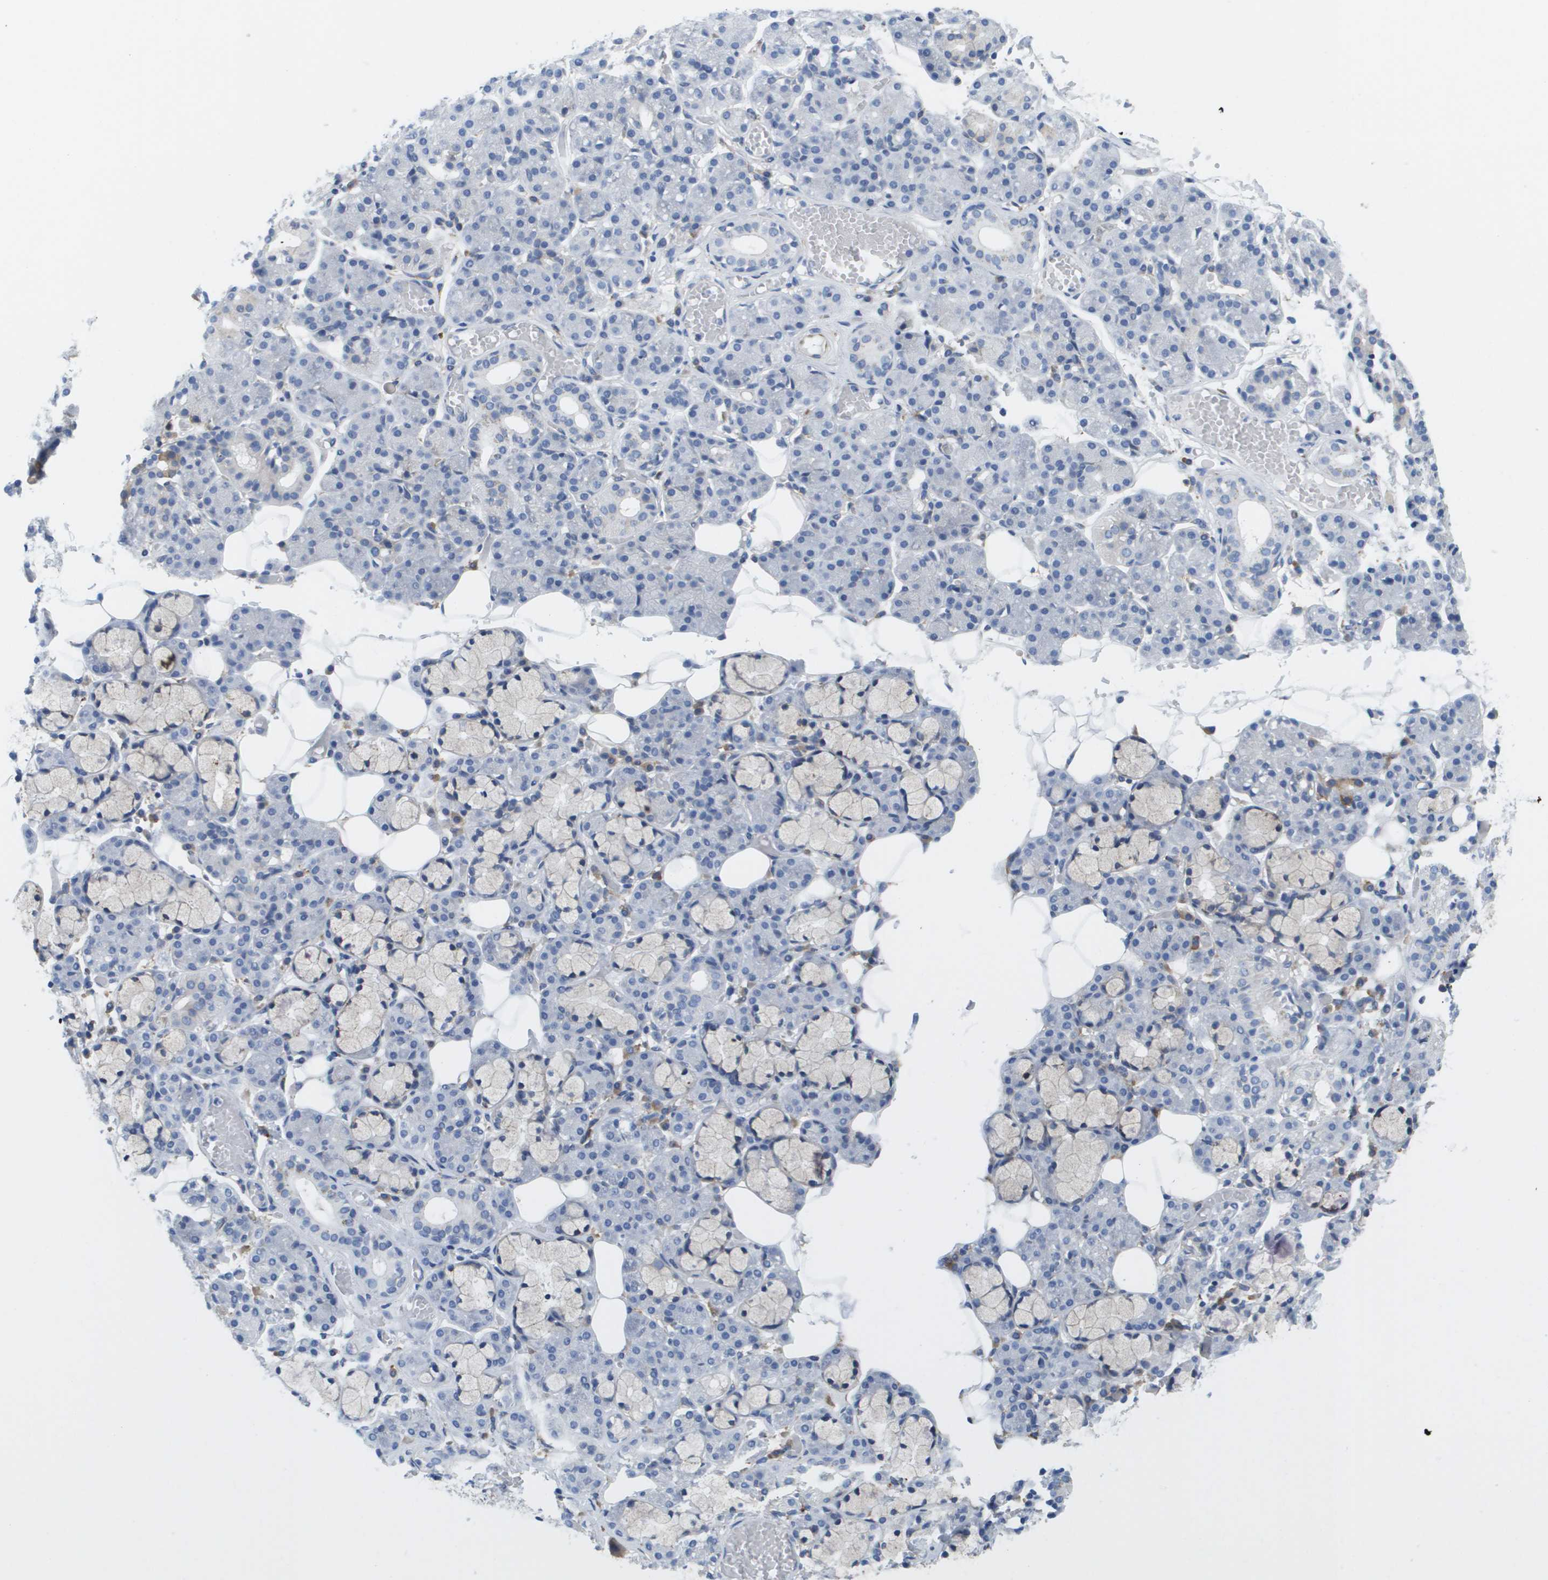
{"staining": {"intensity": "negative", "quantity": "none", "location": "none"}, "tissue": "salivary gland", "cell_type": "Glandular cells", "image_type": "normal", "snomed": [{"axis": "morphology", "description": "Normal tissue, NOS"}, {"axis": "topography", "description": "Salivary gland"}], "caption": "Human salivary gland stained for a protein using immunohistochemistry (IHC) shows no staining in glandular cells.", "gene": "ST3GAL2", "patient": {"sex": "male", "age": 63}}